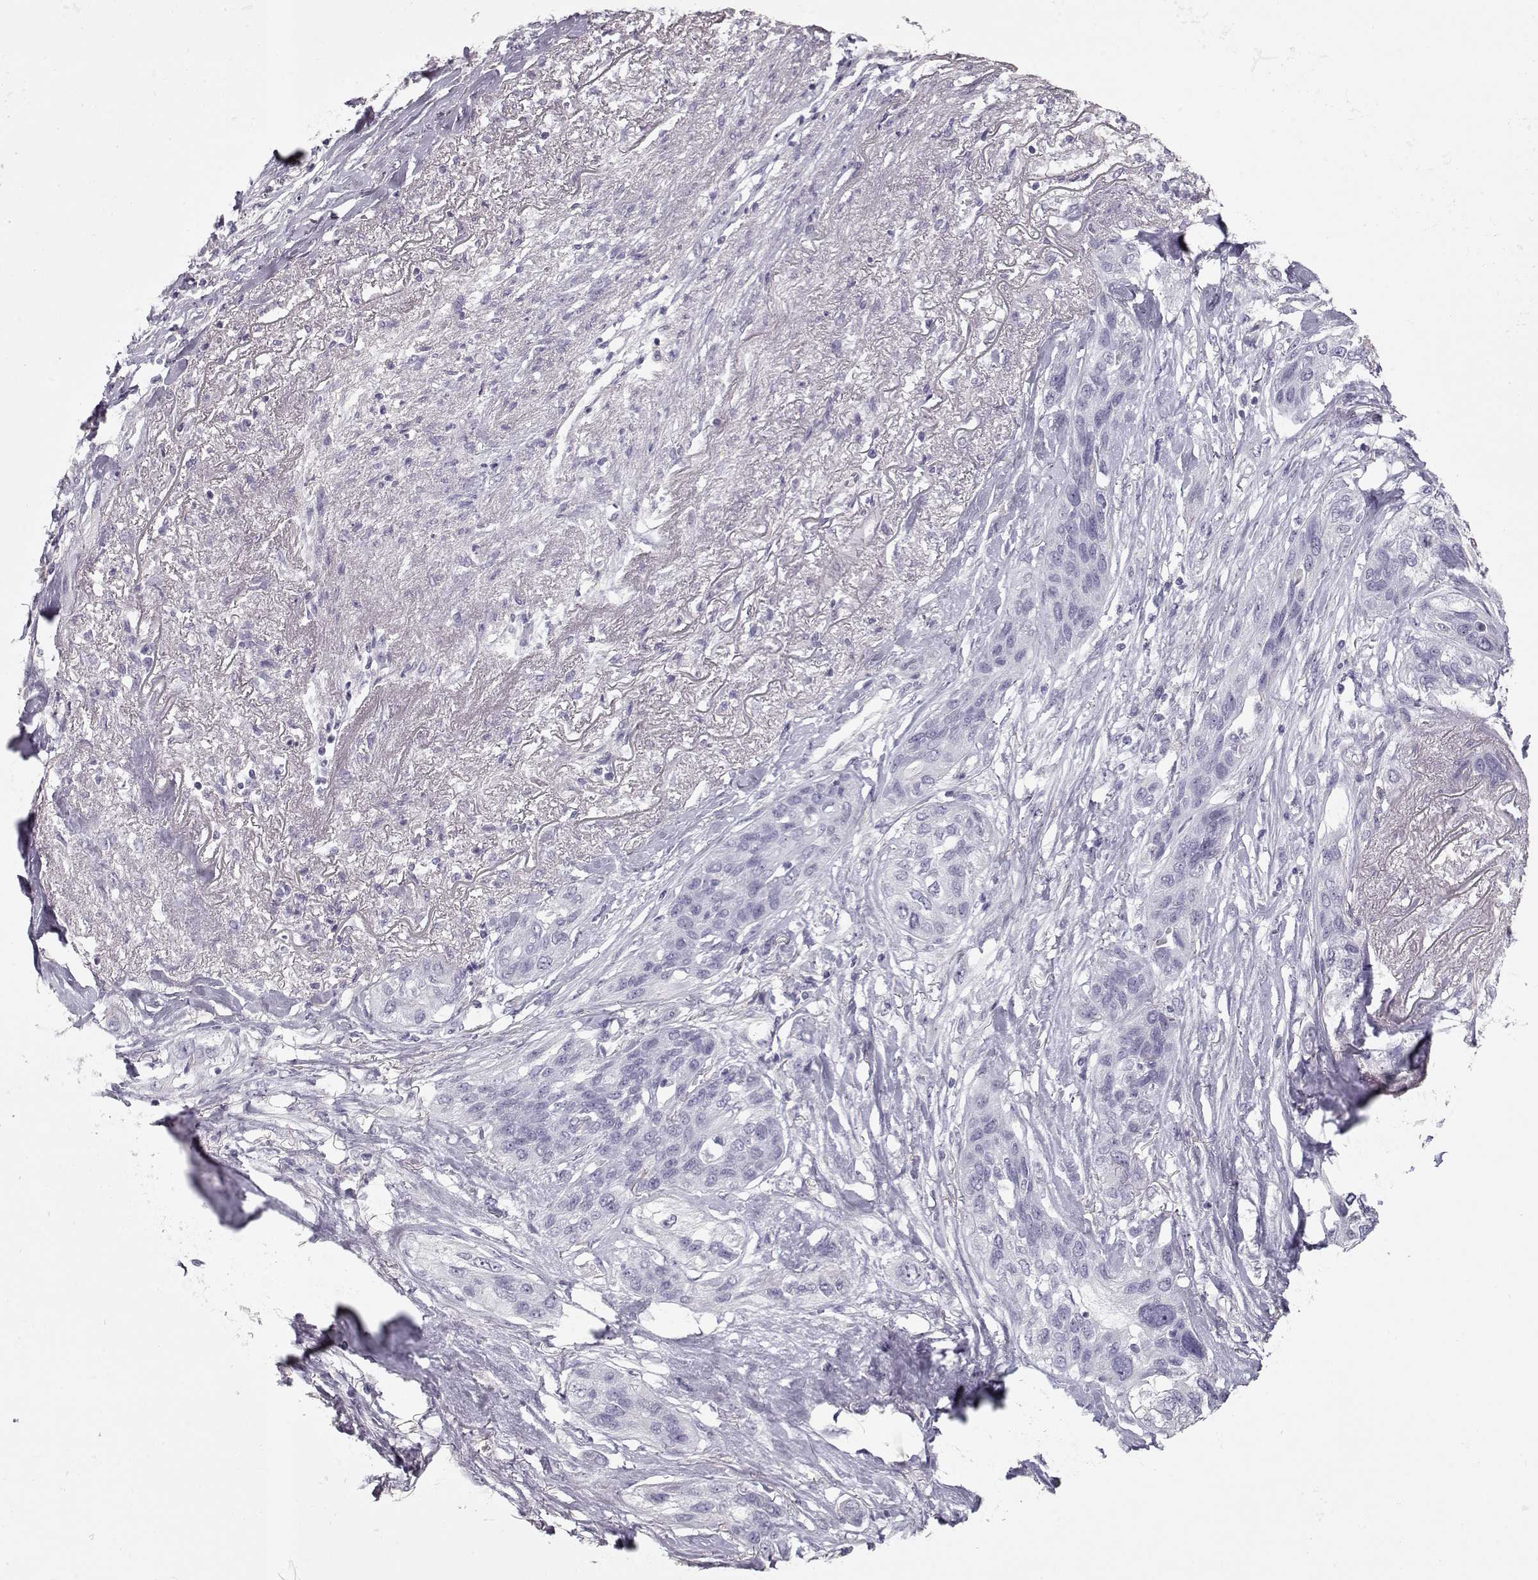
{"staining": {"intensity": "negative", "quantity": "none", "location": "none"}, "tissue": "lung cancer", "cell_type": "Tumor cells", "image_type": "cancer", "snomed": [{"axis": "morphology", "description": "Squamous cell carcinoma, NOS"}, {"axis": "topography", "description": "Lung"}], "caption": "Immunohistochemistry photomicrograph of neoplastic tissue: lung squamous cell carcinoma stained with DAB (3,3'-diaminobenzidine) demonstrates no significant protein staining in tumor cells.", "gene": "SLC18A1", "patient": {"sex": "female", "age": 70}}